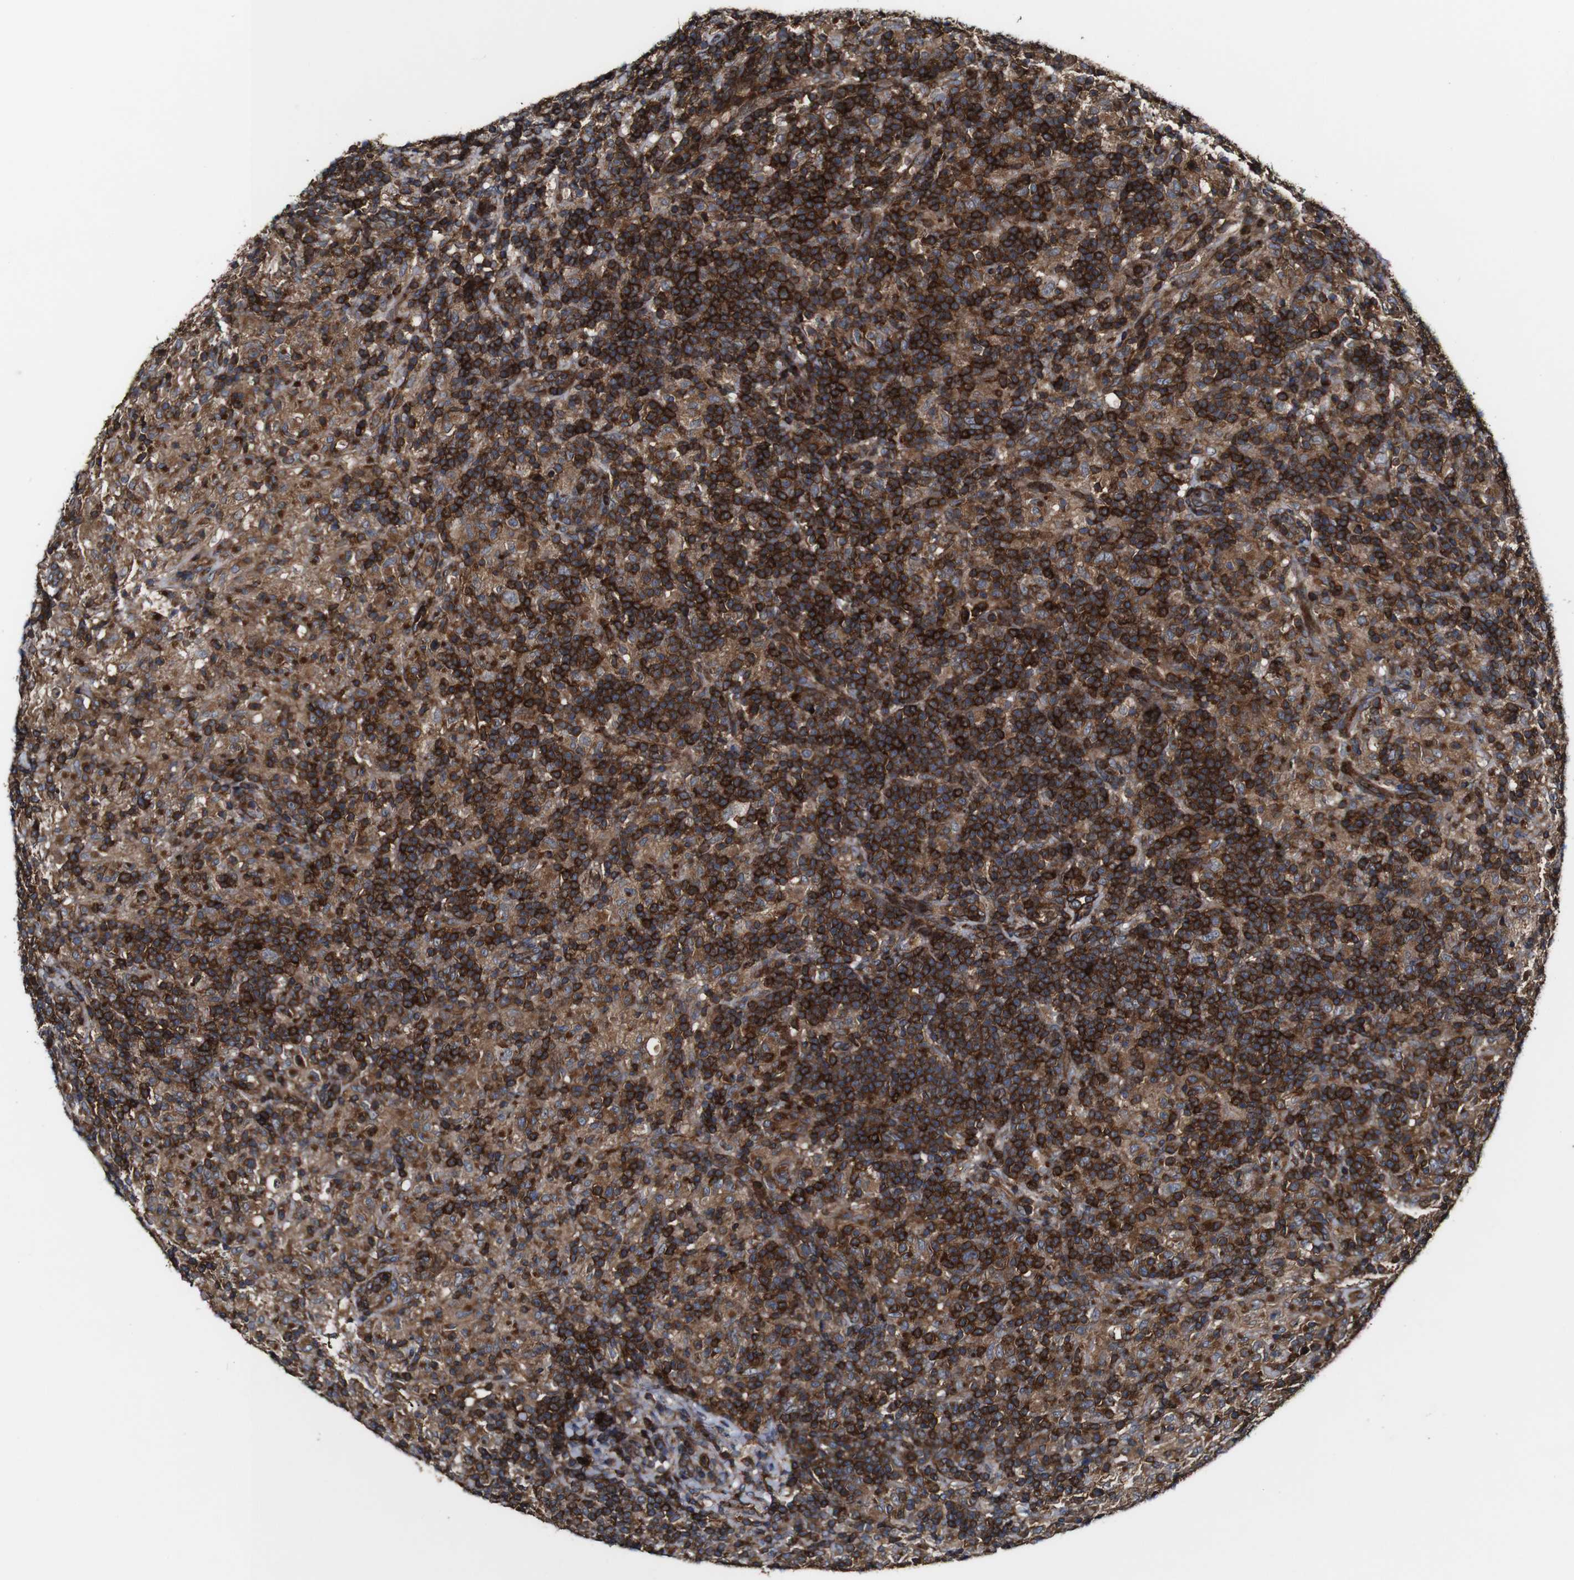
{"staining": {"intensity": "weak", "quantity": "<25%", "location": "cytoplasmic/membranous"}, "tissue": "lymphoma", "cell_type": "Tumor cells", "image_type": "cancer", "snomed": [{"axis": "morphology", "description": "Hodgkin's disease, NOS"}, {"axis": "topography", "description": "Lymph node"}], "caption": "This is an IHC image of human lymphoma. There is no positivity in tumor cells.", "gene": "TNIK", "patient": {"sex": "male", "age": 70}}